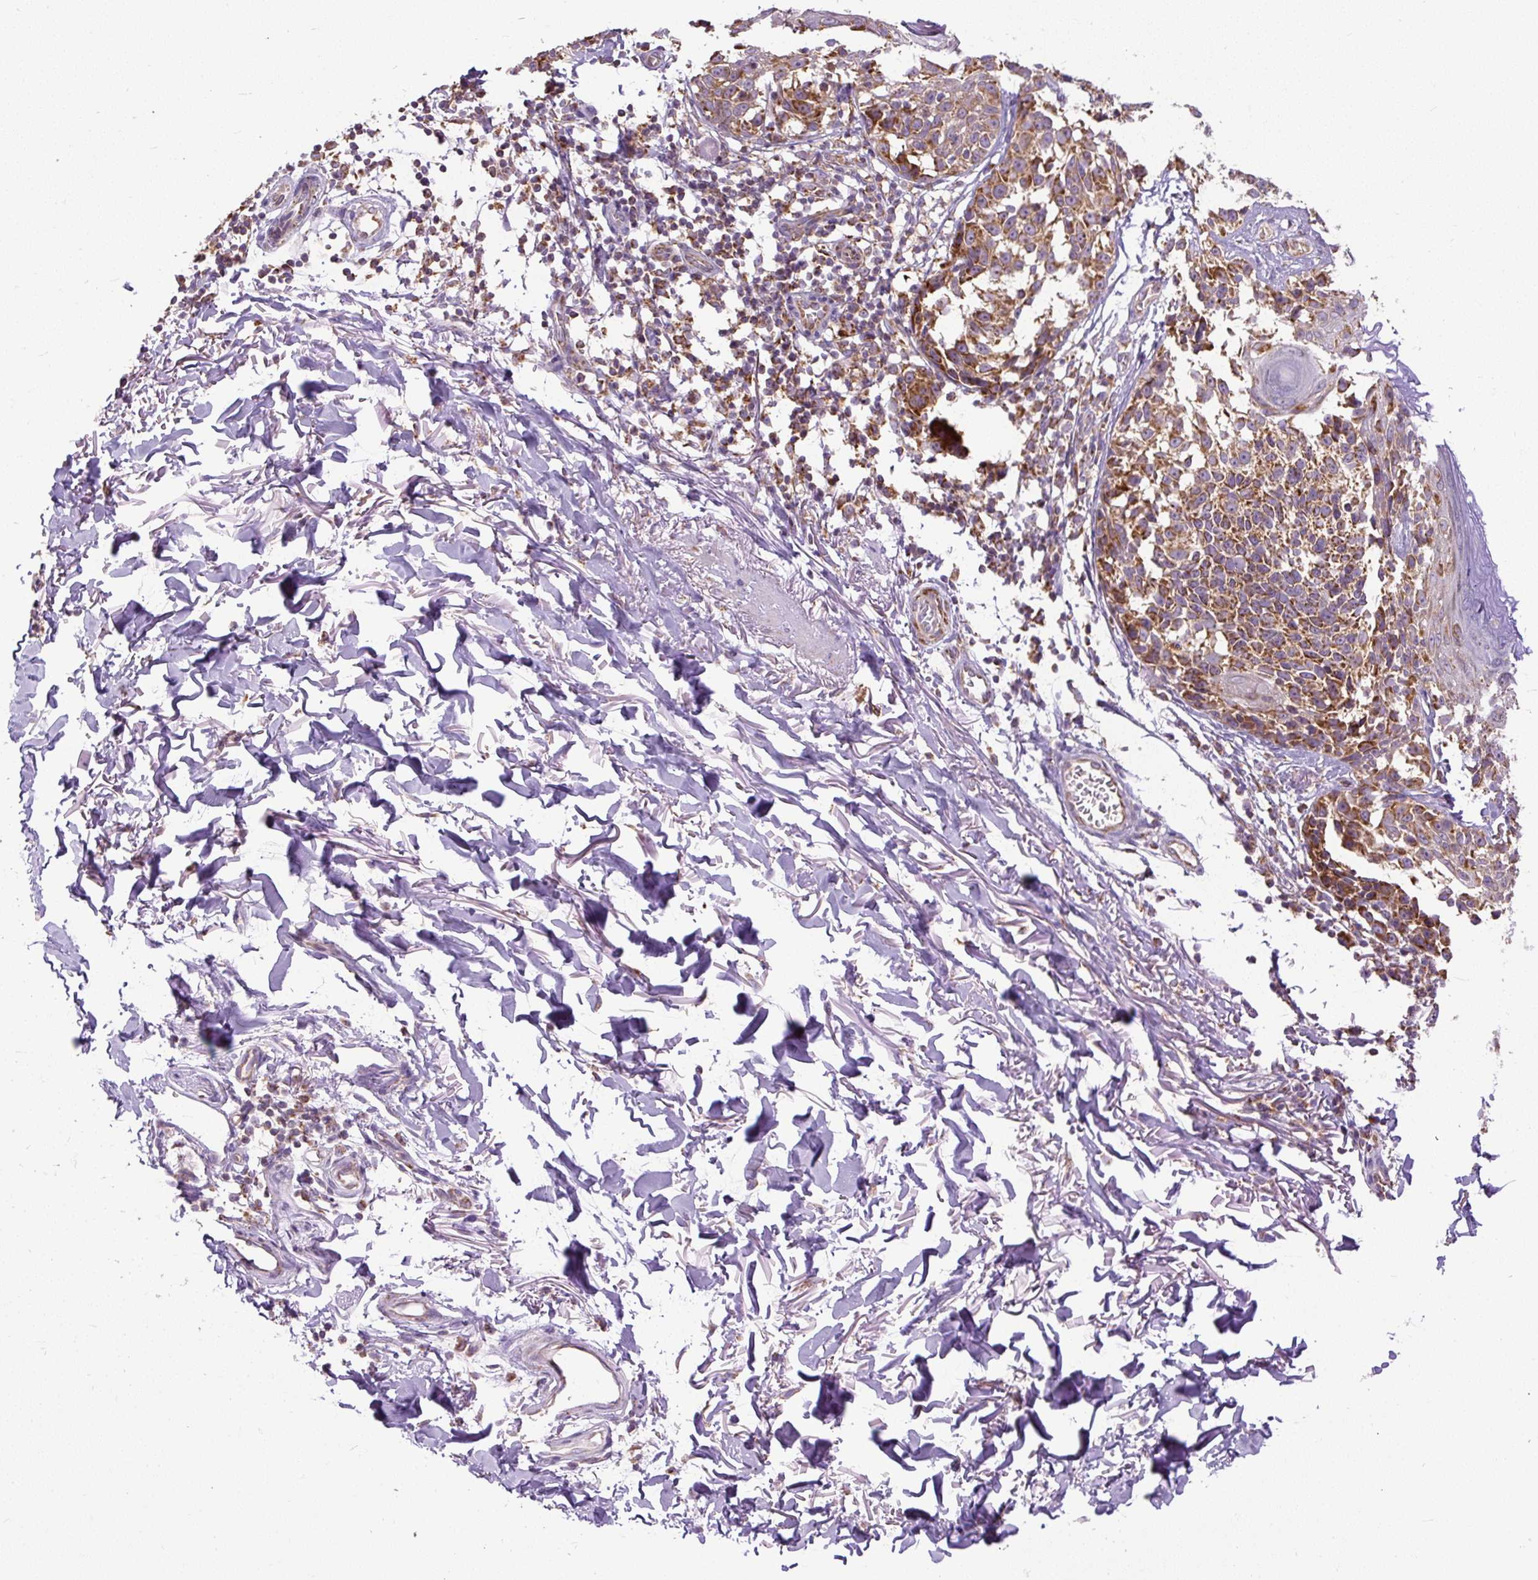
{"staining": {"intensity": "moderate", "quantity": ">75%", "location": "cytoplasmic/membranous"}, "tissue": "melanoma", "cell_type": "Tumor cells", "image_type": "cancer", "snomed": [{"axis": "morphology", "description": "Malignant melanoma, NOS"}, {"axis": "topography", "description": "Skin"}], "caption": "Protein expression analysis of malignant melanoma shows moderate cytoplasmic/membranous positivity in approximately >75% of tumor cells.", "gene": "TM2D3", "patient": {"sex": "male", "age": 73}}